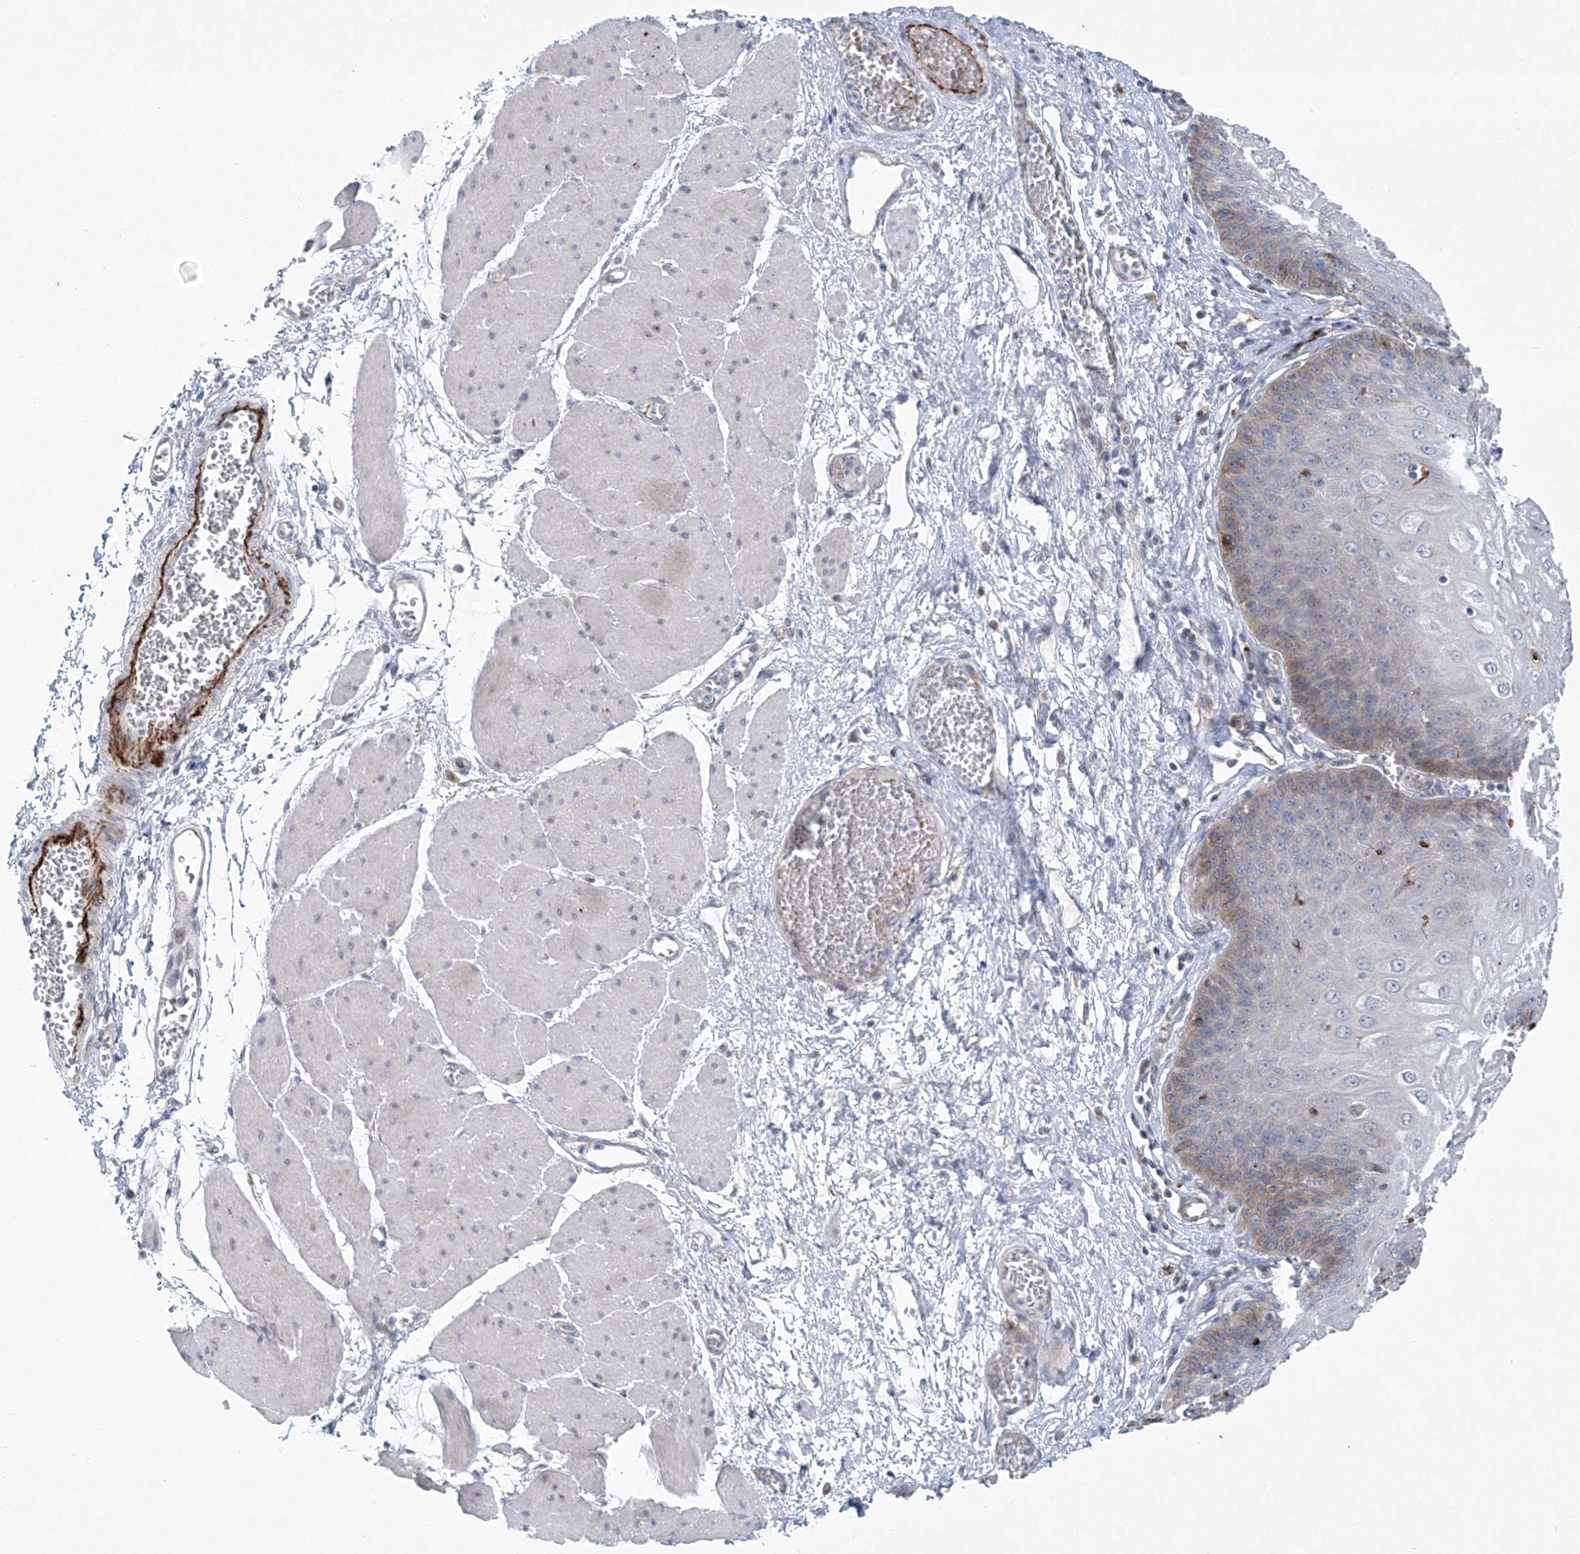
{"staining": {"intensity": "moderate", "quantity": "<25%", "location": "cytoplasmic/membranous"}, "tissue": "esophagus", "cell_type": "Squamous epithelial cells", "image_type": "normal", "snomed": [{"axis": "morphology", "description": "Normal tissue, NOS"}, {"axis": "topography", "description": "Esophagus"}], "caption": "A brown stain shows moderate cytoplasmic/membranous expression of a protein in squamous epithelial cells of normal esophagus. The staining was performed using DAB (3,3'-diaminobenzidine) to visualize the protein expression in brown, while the nuclei were stained in blue with hematoxylin (Magnification: 20x).", "gene": "TJAP1", "patient": {"sex": "male", "age": 60}}